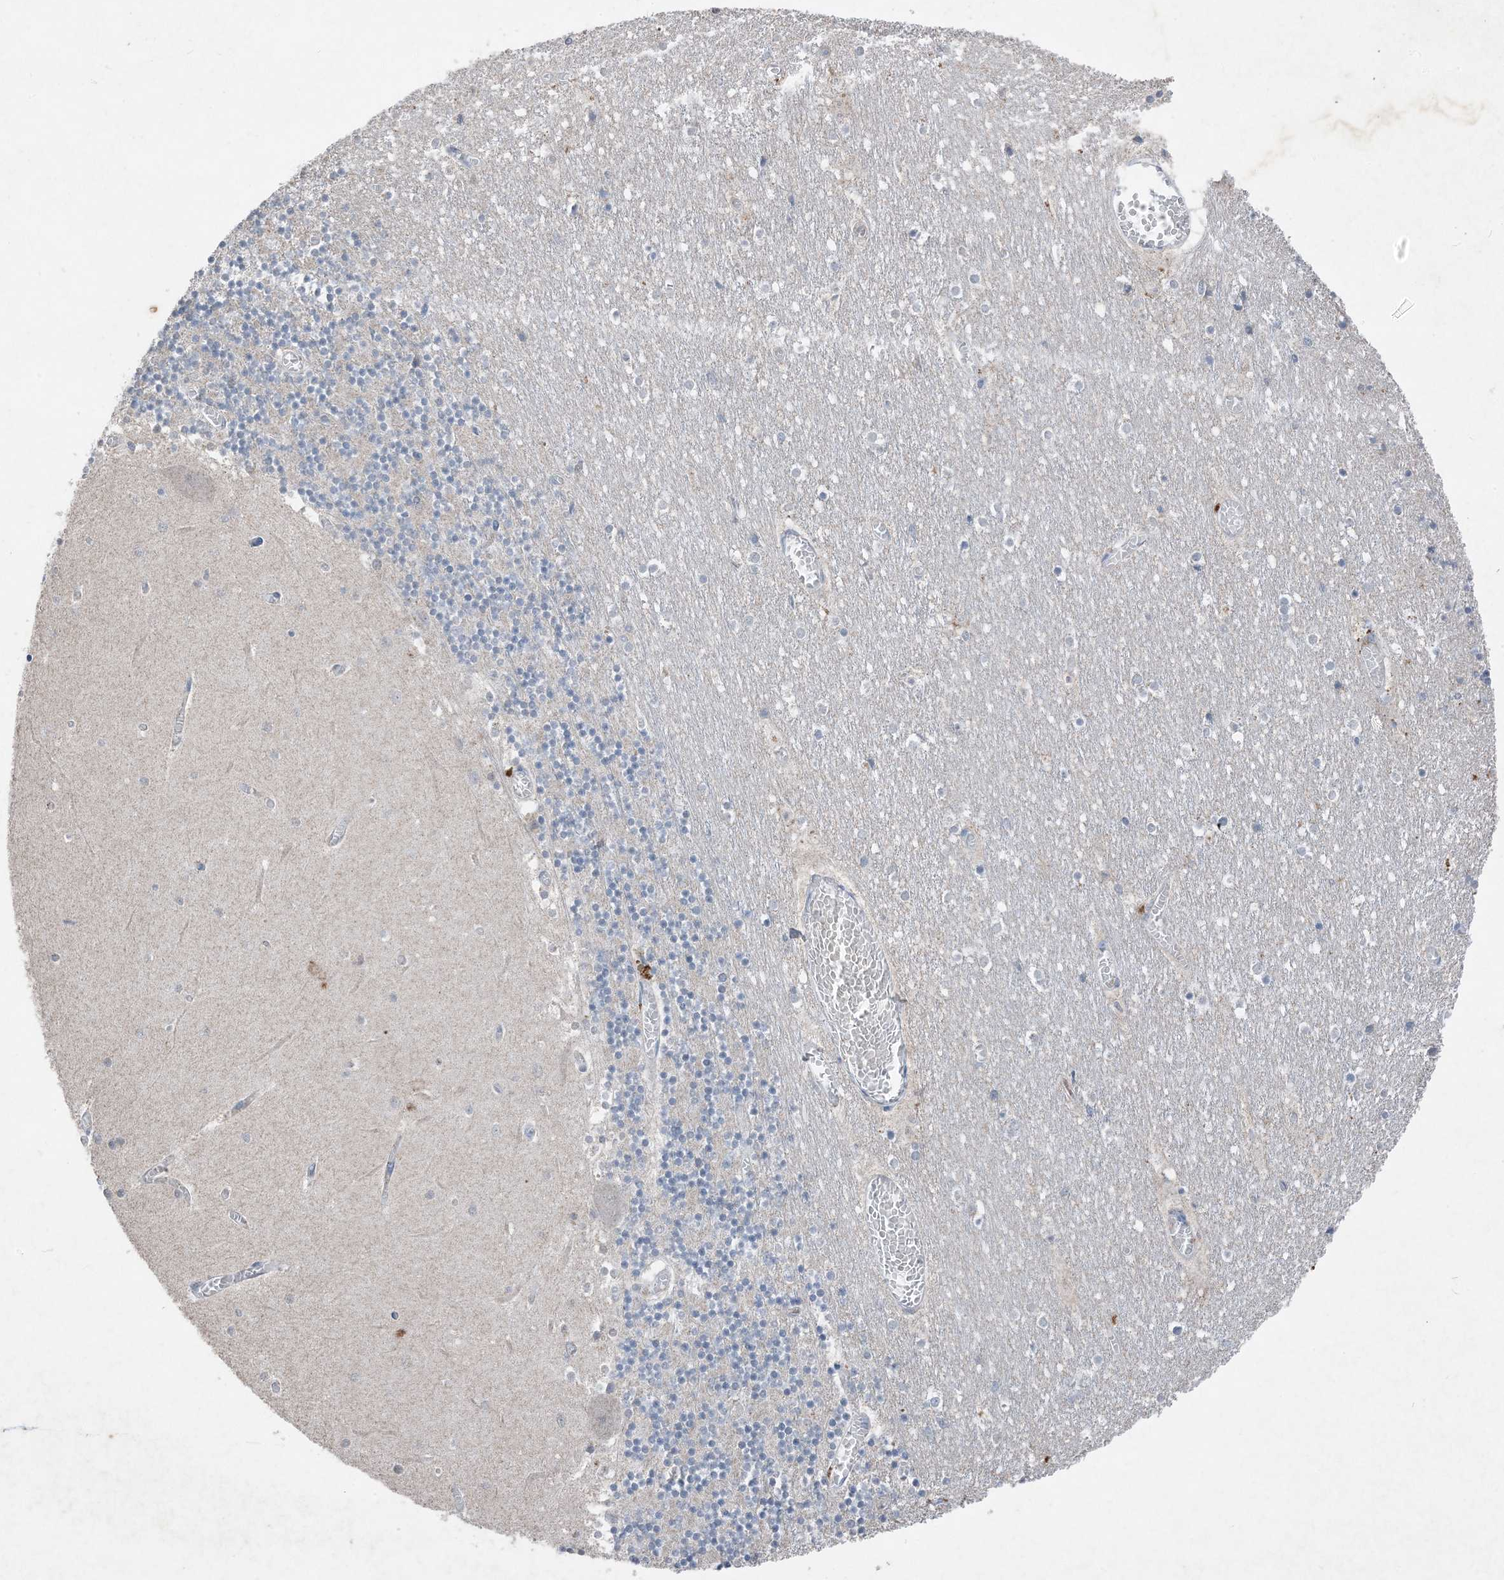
{"staining": {"intensity": "negative", "quantity": "none", "location": "none"}, "tissue": "cerebellum", "cell_type": "Cells in granular layer", "image_type": "normal", "snomed": [{"axis": "morphology", "description": "Normal tissue, NOS"}, {"axis": "topography", "description": "Cerebellum"}], "caption": "The histopathology image shows no significant staining in cells in granular layer of cerebellum.", "gene": "FCN3", "patient": {"sex": "female", "age": 28}}